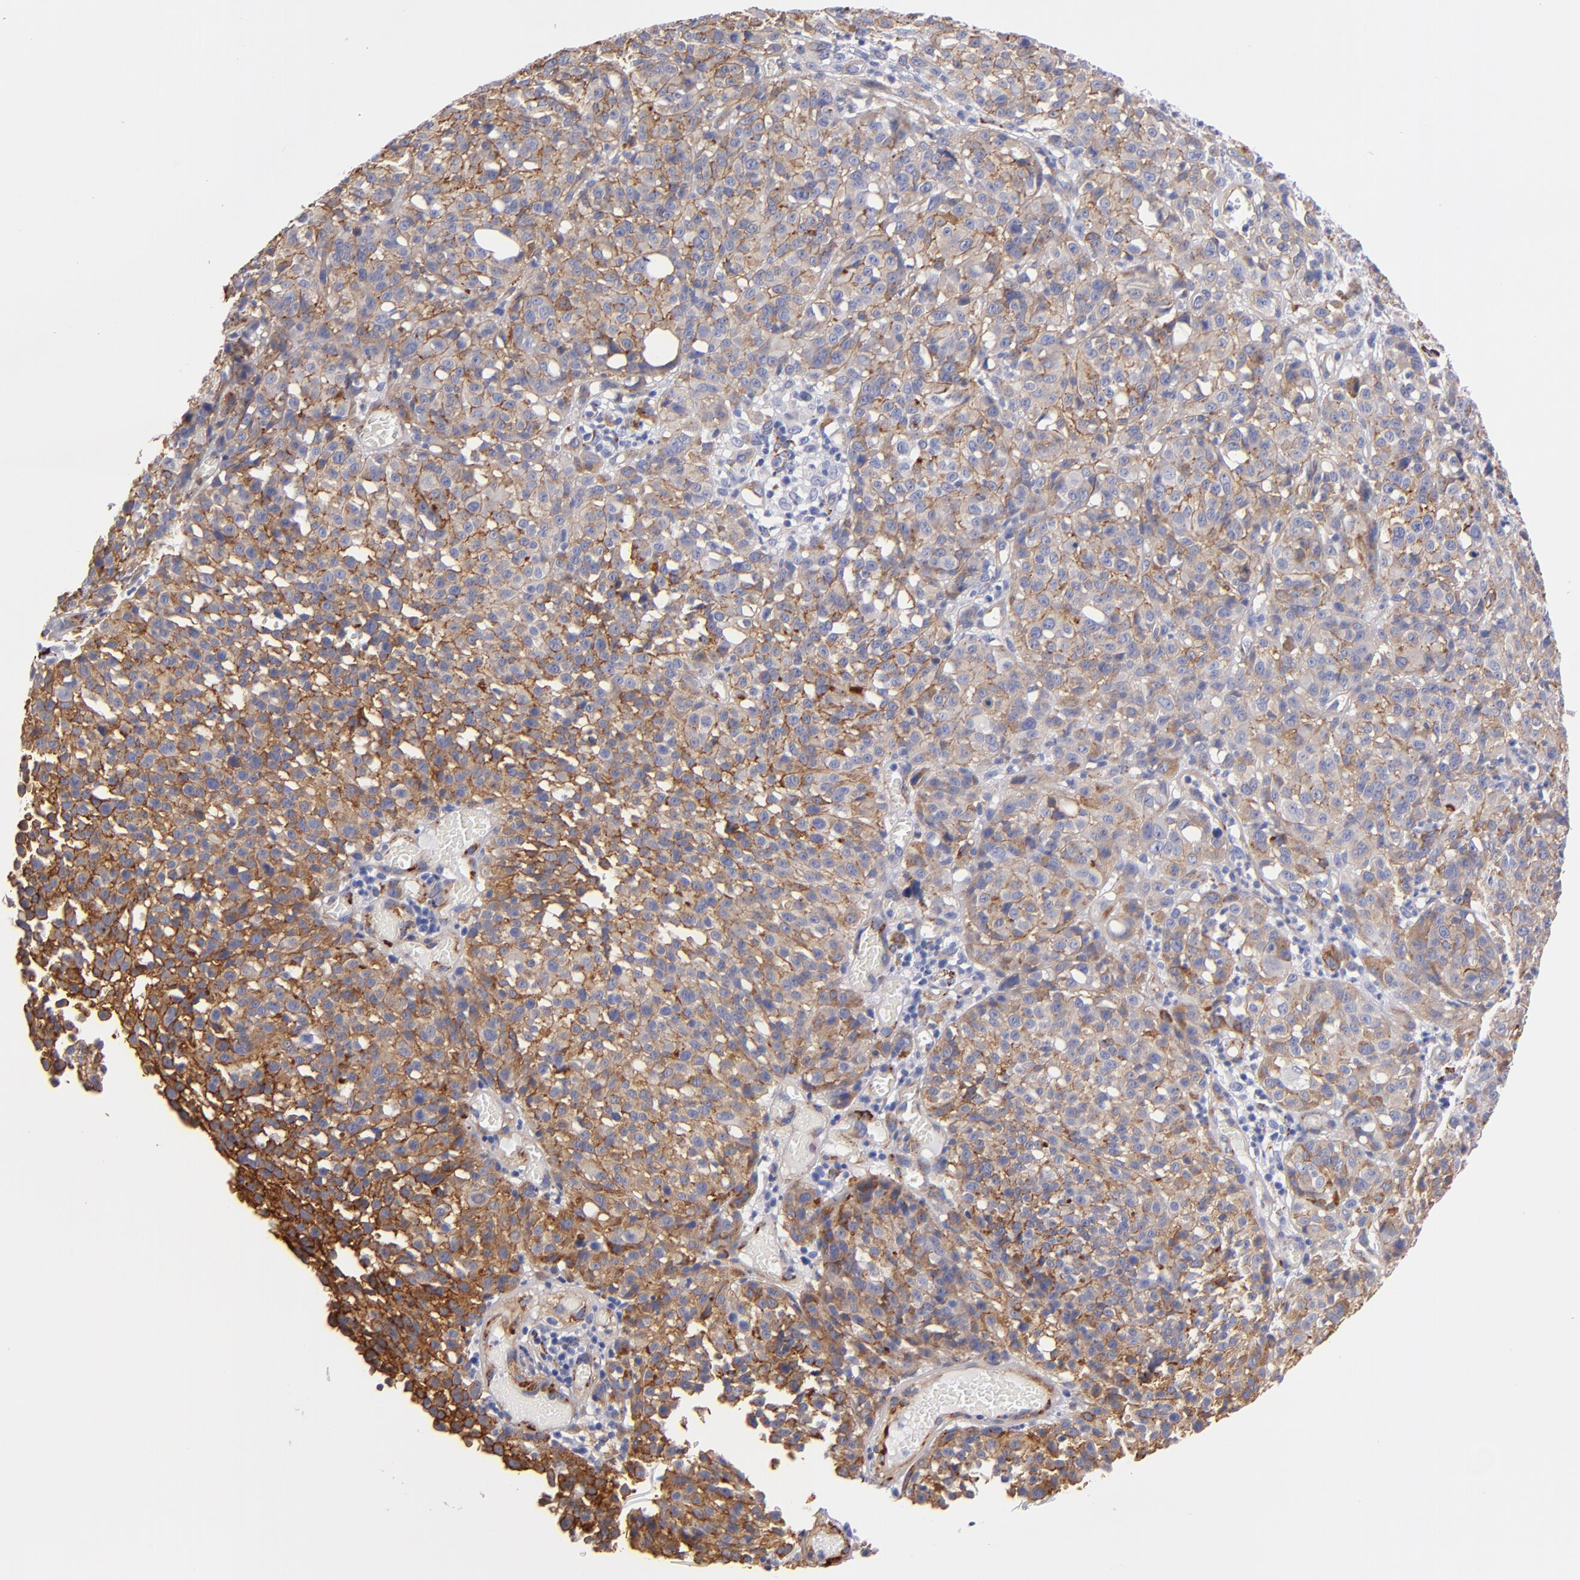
{"staining": {"intensity": "moderate", "quantity": ">75%", "location": "cytoplasmic/membranous"}, "tissue": "melanoma", "cell_type": "Tumor cells", "image_type": "cancer", "snomed": [{"axis": "morphology", "description": "Malignant melanoma, NOS"}, {"axis": "topography", "description": "Skin"}], "caption": "Immunohistochemical staining of human malignant melanoma displays moderate cytoplasmic/membranous protein staining in about >75% of tumor cells.", "gene": "LAMC1", "patient": {"sex": "female", "age": 49}}